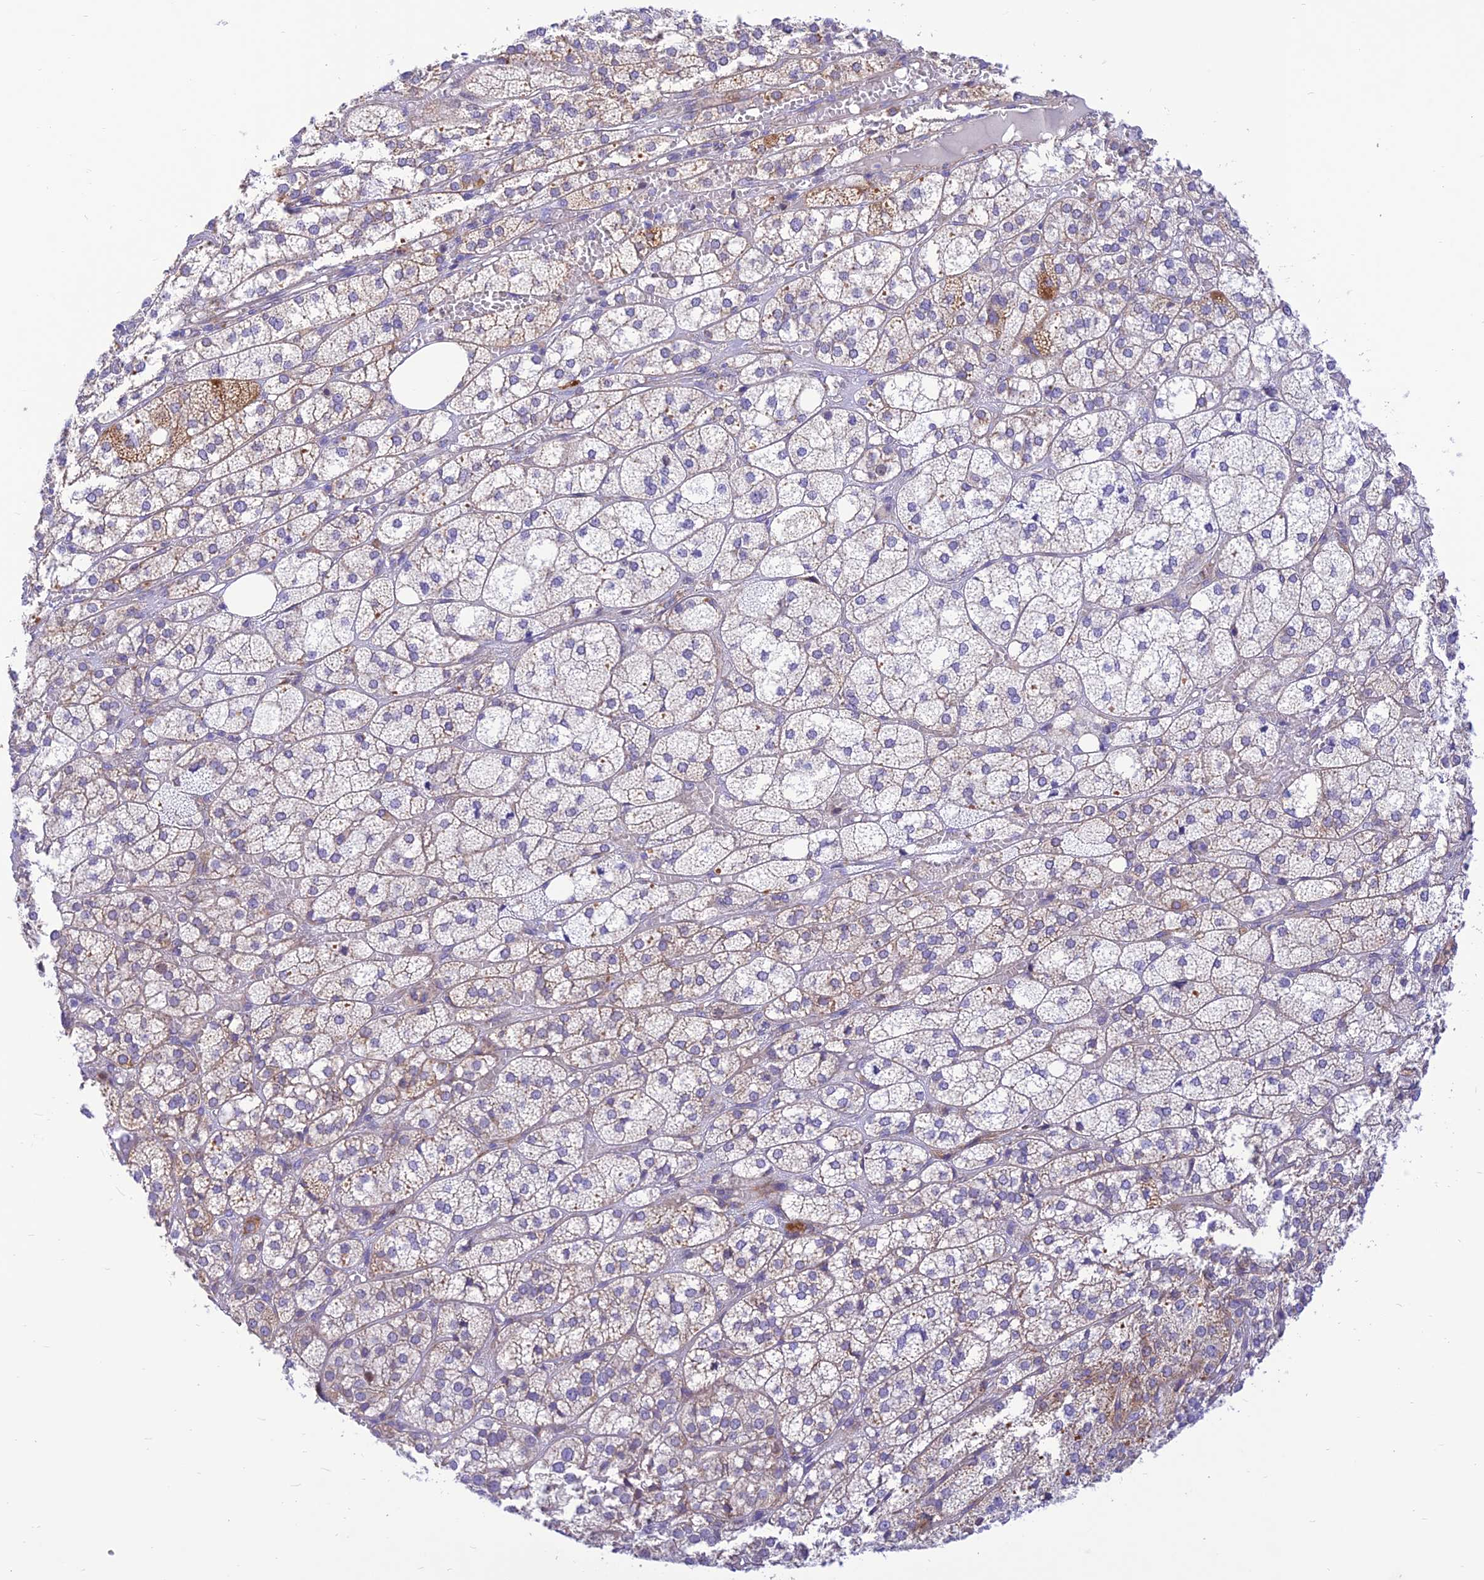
{"staining": {"intensity": "moderate", "quantity": "25%-75%", "location": "cytoplasmic/membranous"}, "tissue": "adrenal gland", "cell_type": "Glandular cells", "image_type": "normal", "snomed": [{"axis": "morphology", "description": "Normal tissue, NOS"}, {"axis": "topography", "description": "Adrenal gland"}], "caption": "Immunohistochemical staining of unremarkable adrenal gland reveals 25%-75% levels of moderate cytoplasmic/membranous protein positivity in about 25%-75% of glandular cells.", "gene": "FAM186B", "patient": {"sex": "female", "age": 61}}